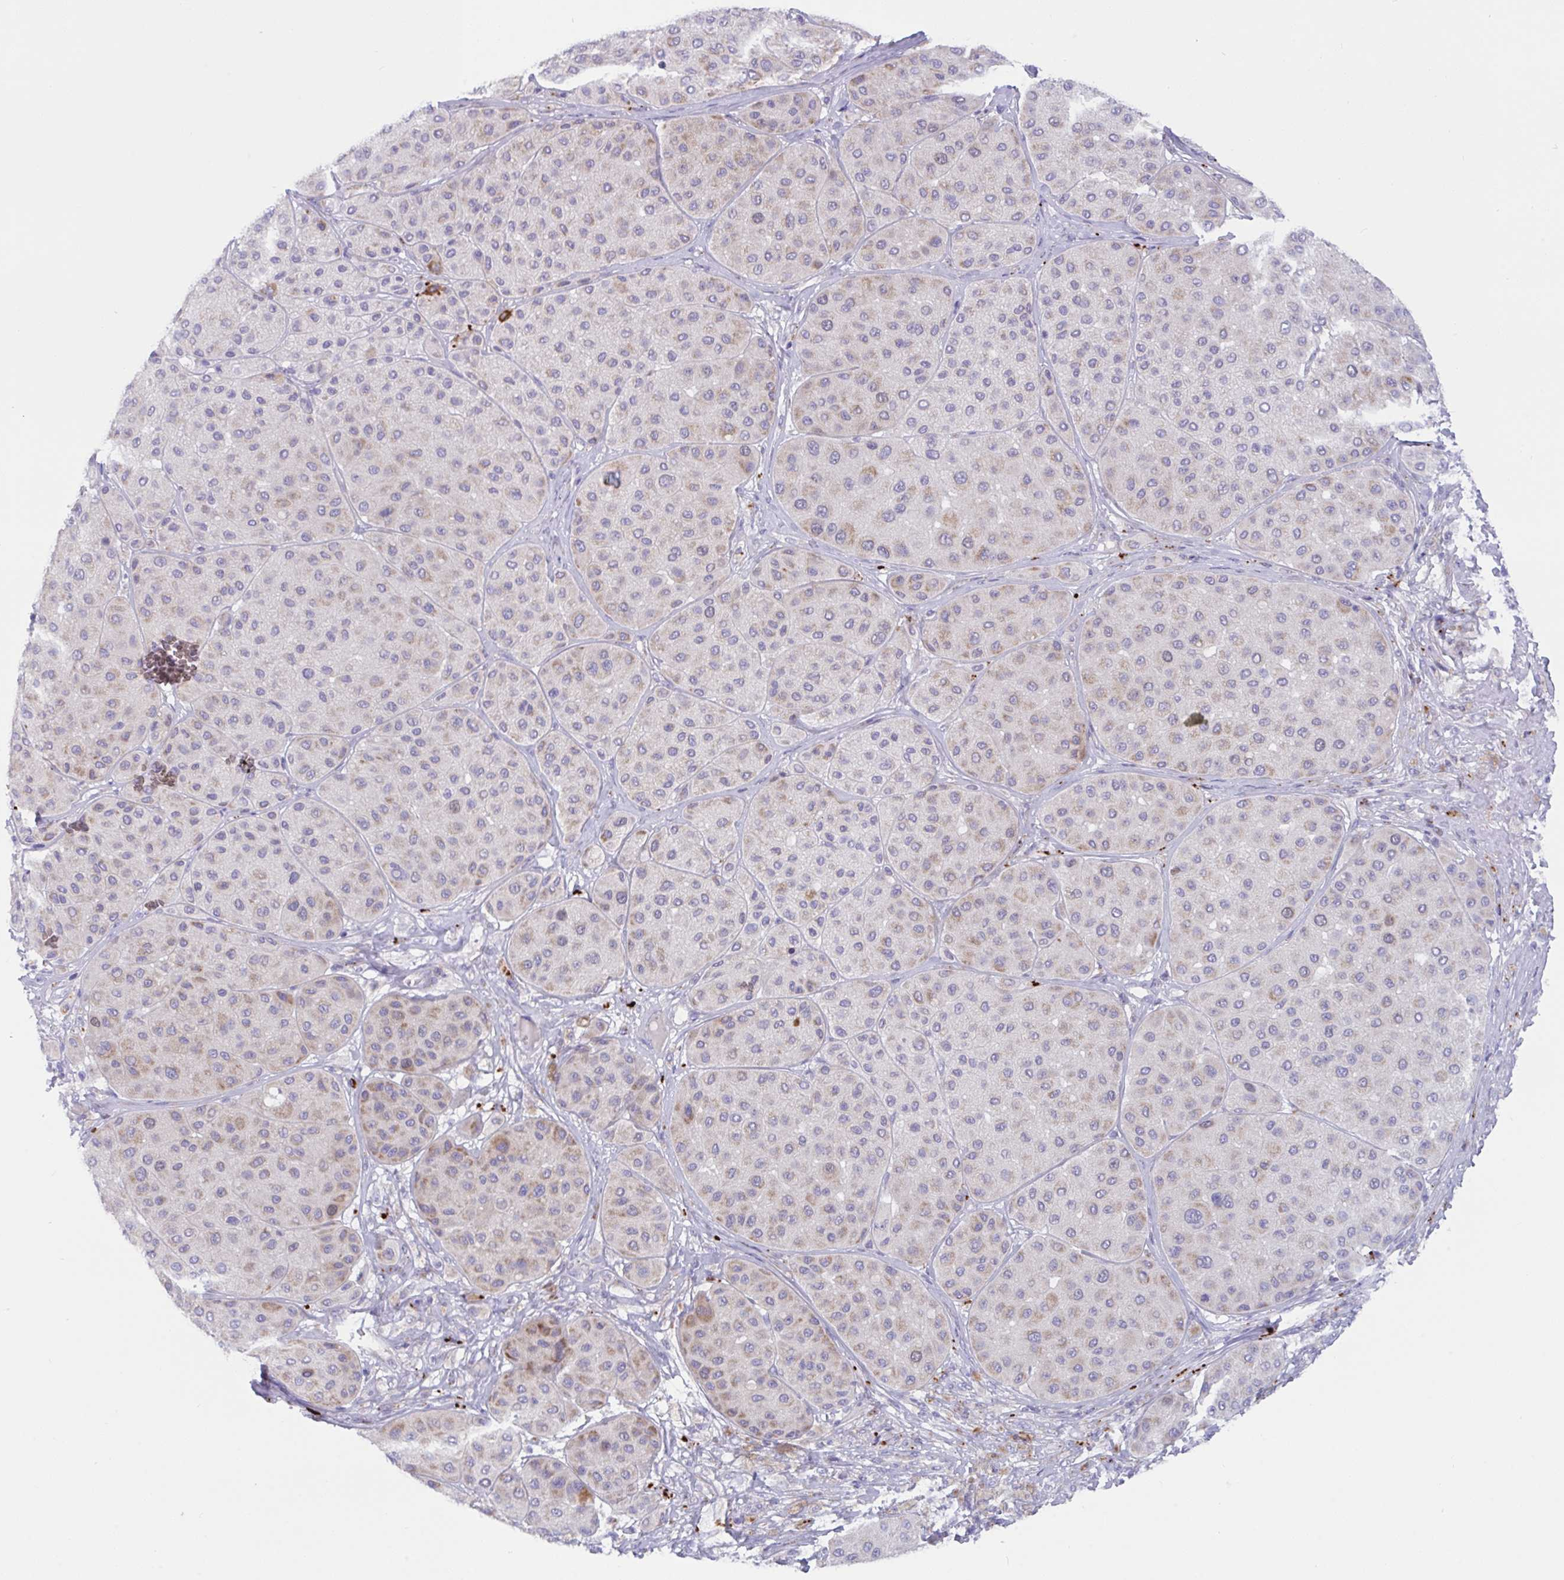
{"staining": {"intensity": "weak", "quantity": "25%-75%", "location": "cytoplasmic/membranous"}, "tissue": "melanoma", "cell_type": "Tumor cells", "image_type": "cancer", "snomed": [{"axis": "morphology", "description": "Malignant melanoma, Metastatic site"}, {"axis": "topography", "description": "Smooth muscle"}], "caption": "Approximately 25%-75% of tumor cells in human malignant melanoma (metastatic site) demonstrate weak cytoplasmic/membranous protein expression as visualized by brown immunohistochemical staining.", "gene": "DTX3", "patient": {"sex": "male", "age": 41}}